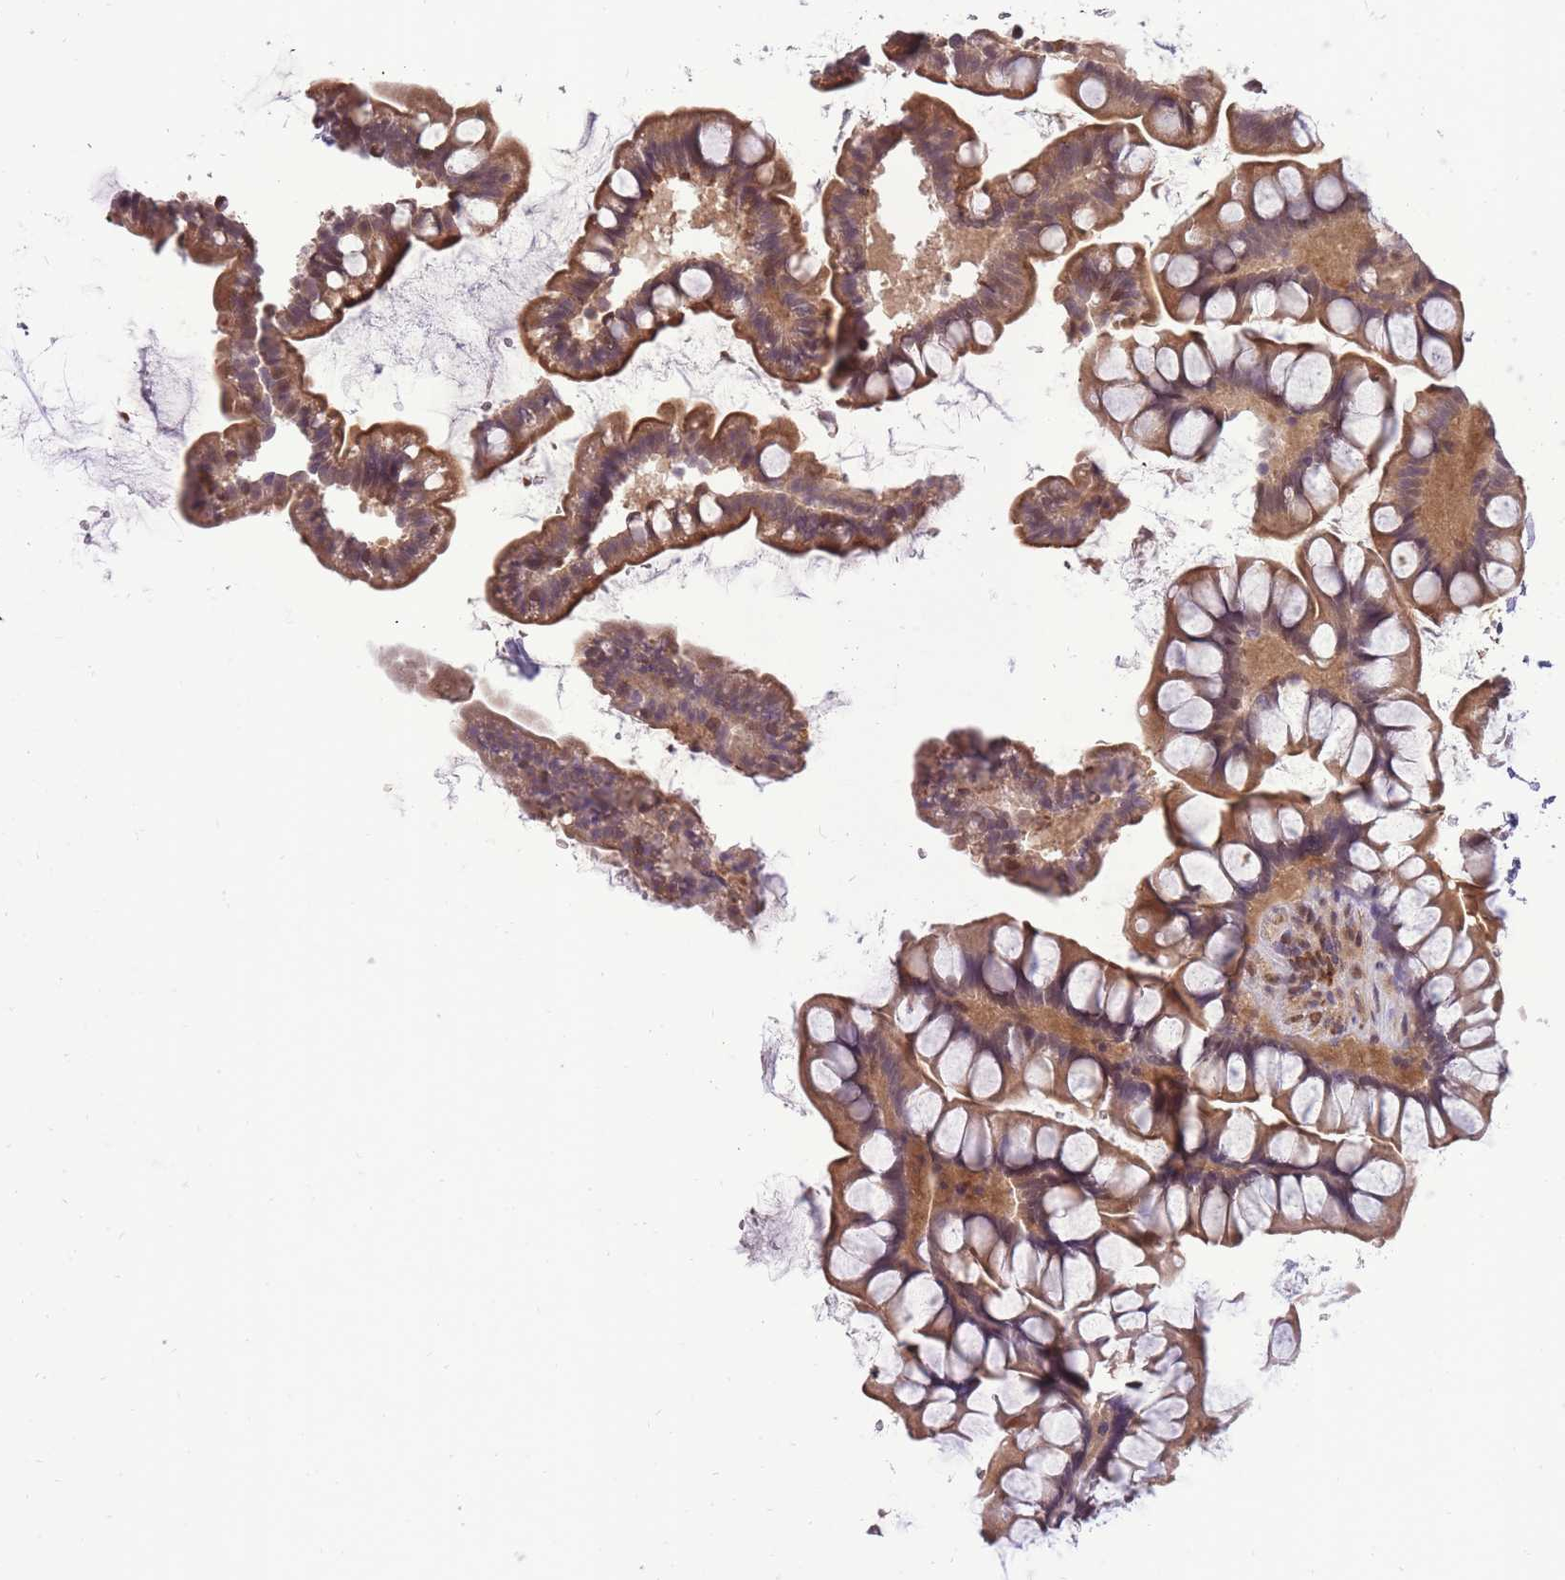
{"staining": {"intensity": "moderate", "quantity": ">75%", "location": "cytoplasmic/membranous,nuclear"}, "tissue": "small intestine", "cell_type": "Glandular cells", "image_type": "normal", "snomed": [{"axis": "morphology", "description": "Normal tissue, NOS"}, {"axis": "topography", "description": "Small intestine"}], "caption": "Immunohistochemistry micrograph of normal small intestine: human small intestine stained using immunohistochemistry exhibits medium levels of moderate protein expression localized specifically in the cytoplasmic/membranous,nuclear of glandular cells, appearing as a cytoplasmic/membranous,nuclear brown color.", "gene": "CDIP1", "patient": {"sex": "male", "age": 70}}